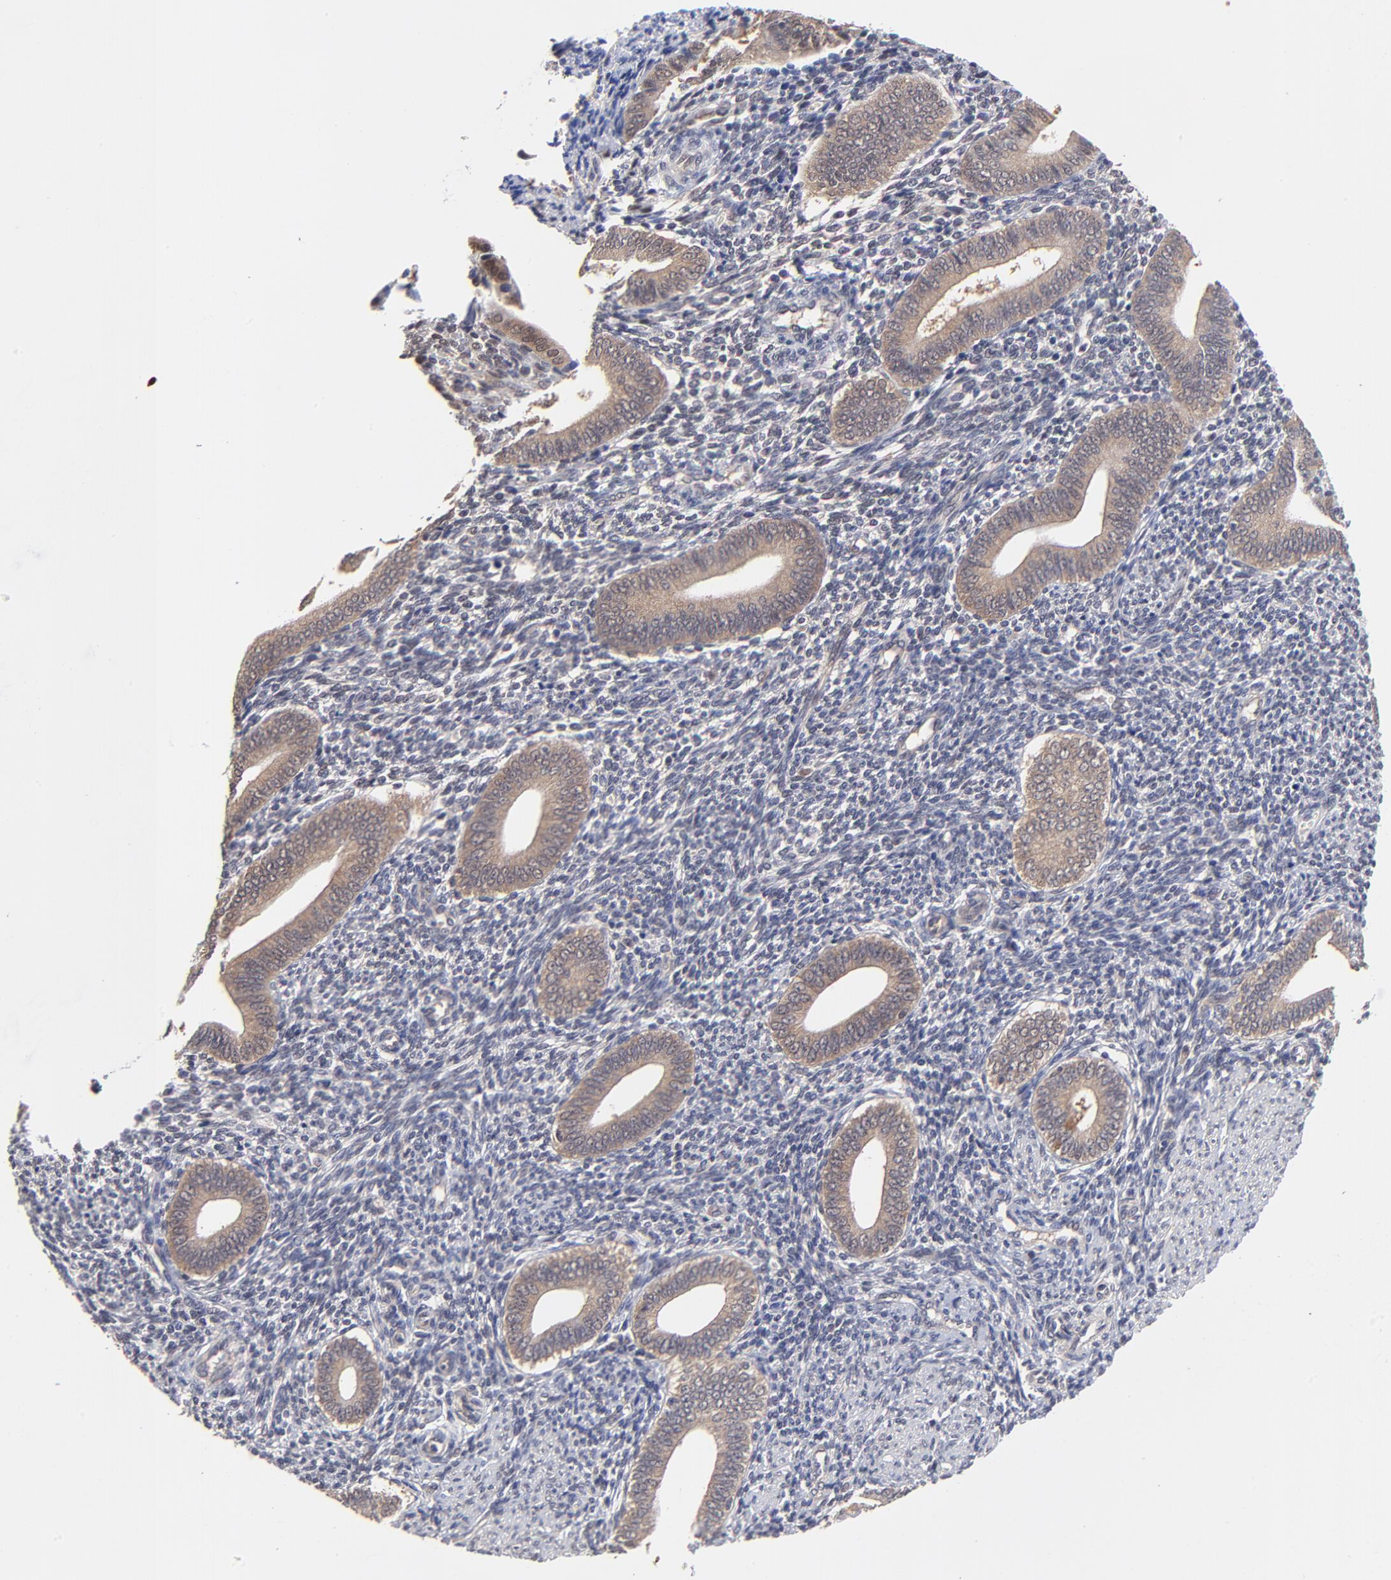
{"staining": {"intensity": "negative", "quantity": "none", "location": "none"}, "tissue": "endometrium", "cell_type": "Cells in endometrial stroma", "image_type": "normal", "snomed": [{"axis": "morphology", "description": "Normal tissue, NOS"}, {"axis": "topography", "description": "Uterus"}, {"axis": "topography", "description": "Endometrium"}], "caption": "Unremarkable endometrium was stained to show a protein in brown. There is no significant positivity in cells in endometrial stroma.", "gene": "PSMC4", "patient": {"sex": "female", "age": 33}}